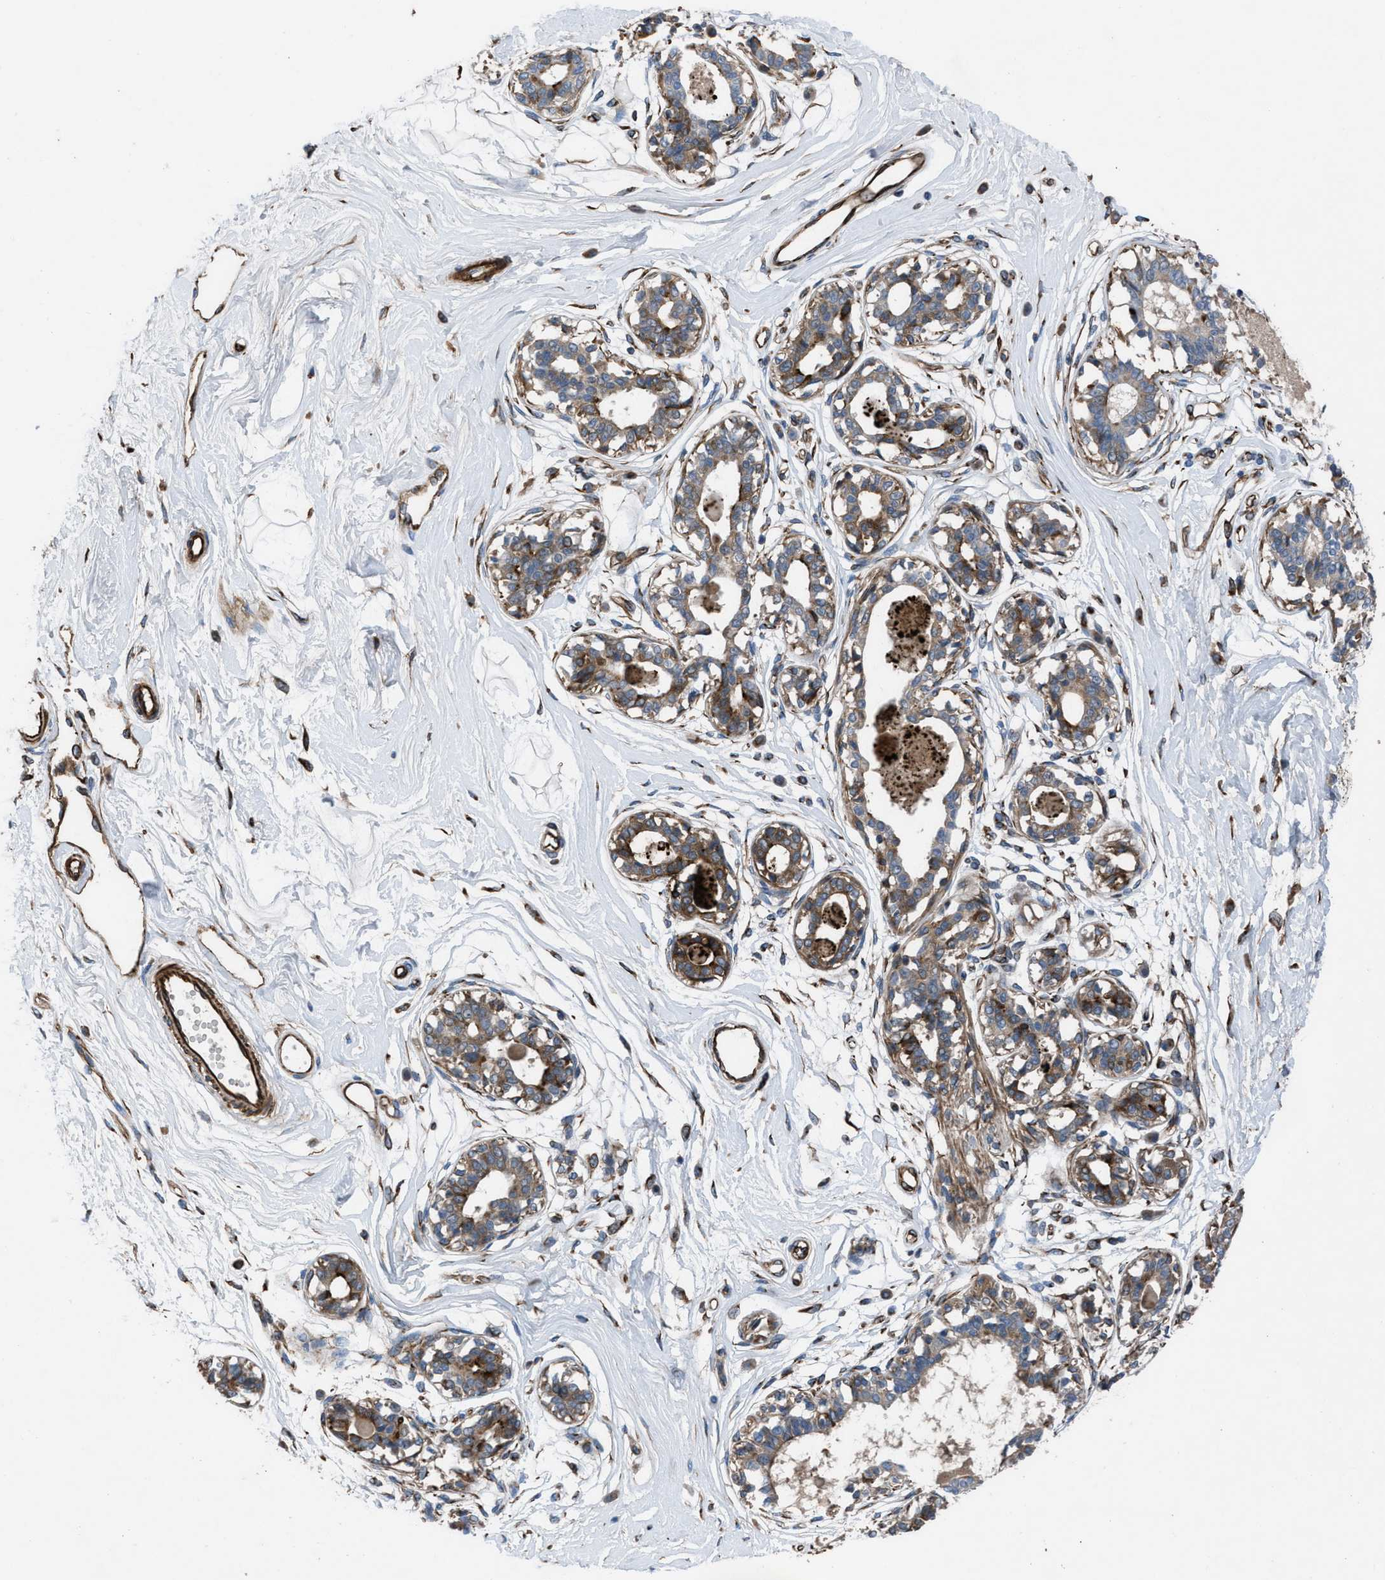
{"staining": {"intensity": "negative", "quantity": "none", "location": "none"}, "tissue": "breast", "cell_type": "Adipocytes", "image_type": "normal", "snomed": [{"axis": "morphology", "description": "Normal tissue, NOS"}, {"axis": "topography", "description": "Breast"}], "caption": "Immunohistochemistry micrograph of normal breast: breast stained with DAB reveals no significant protein staining in adipocytes. (DAB immunohistochemistry (IHC), high magnification).", "gene": "SLC6A9", "patient": {"sex": "female", "age": 45}}